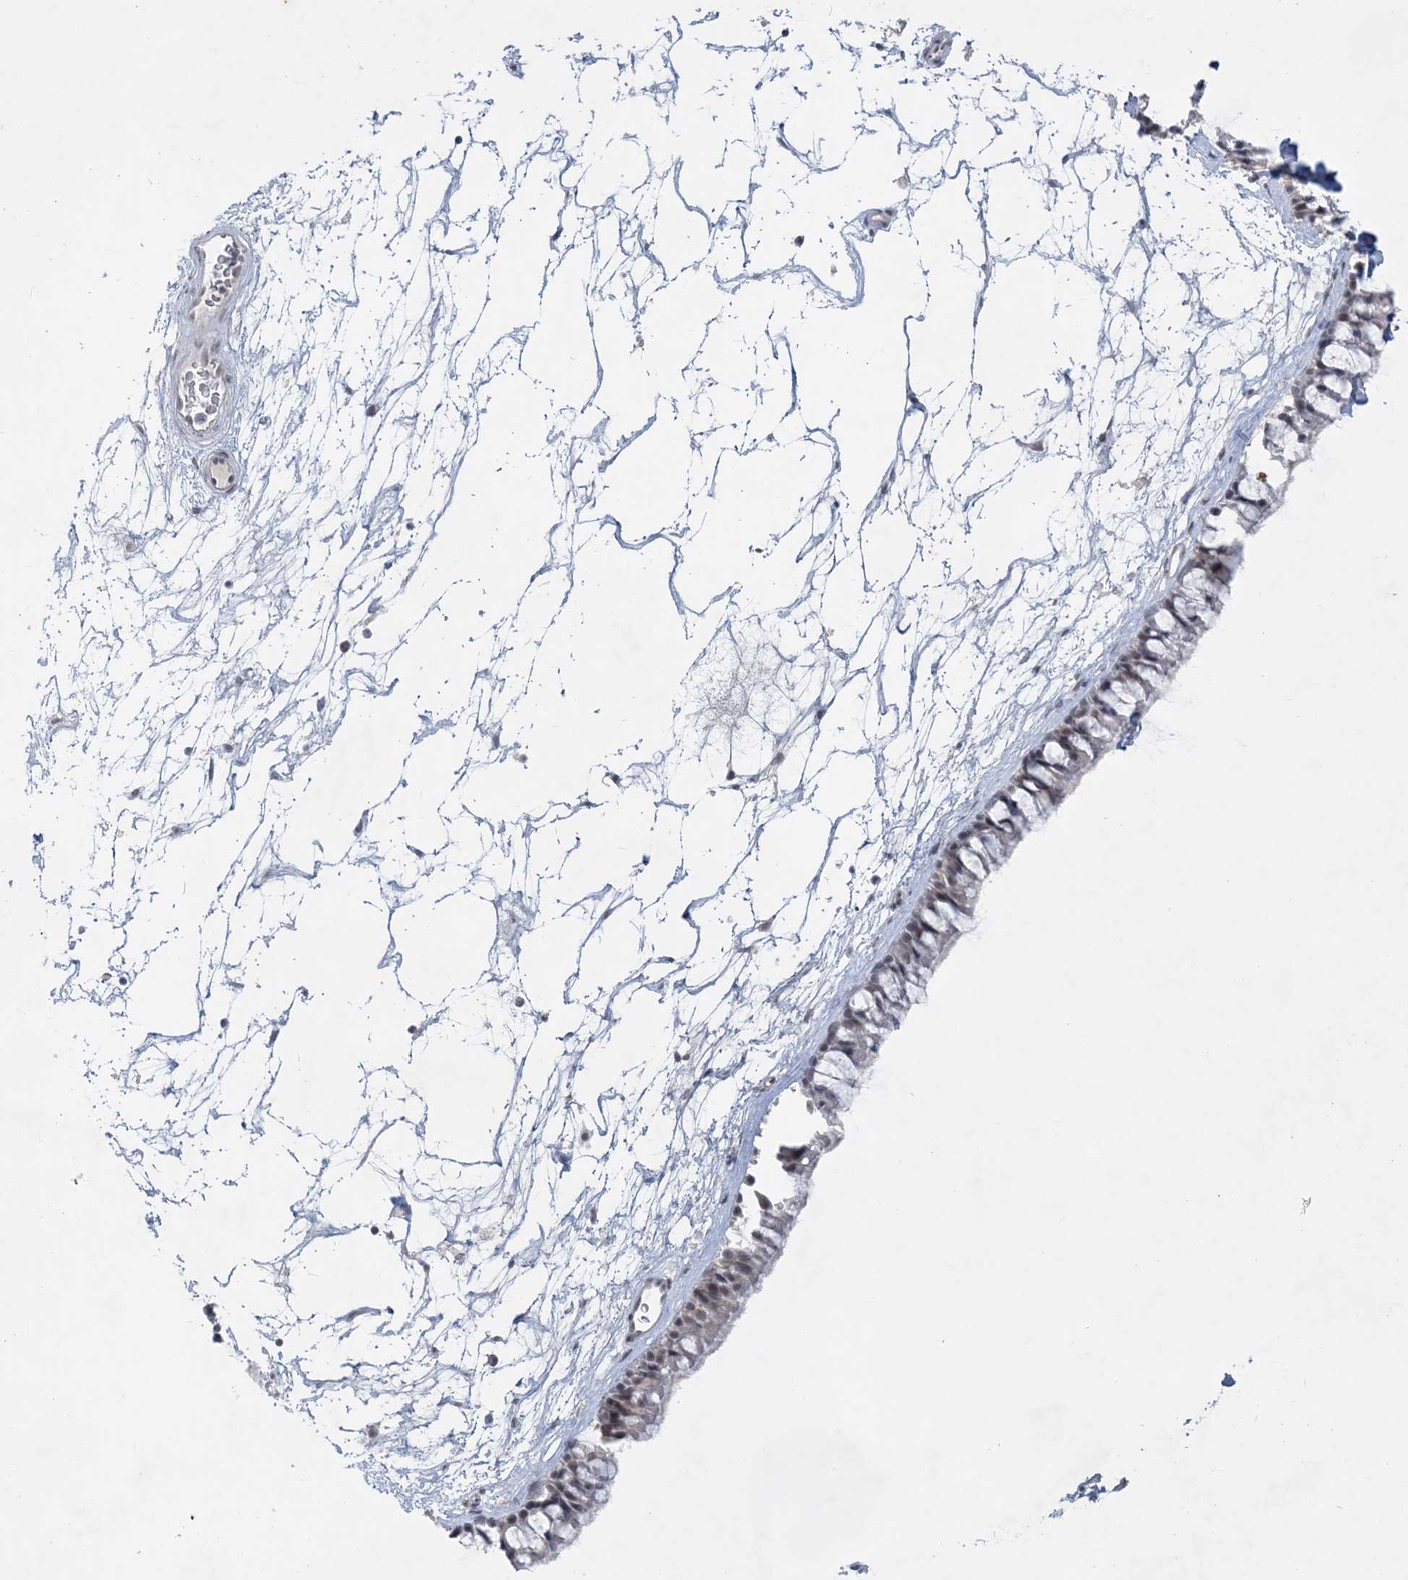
{"staining": {"intensity": "weak", "quantity": "25%-75%", "location": "nuclear"}, "tissue": "nasopharynx", "cell_type": "Respiratory epithelial cells", "image_type": "normal", "snomed": [{"axis": "morphology", "description": "Normal tissue, NOS"}, {"axis": "topography", "description": "Nasopharynx"}], "caption": "DAB immunohistochemical staining of unremarkable nasopharynx displays weak nuclear protein staining in about 25%-75% of respiratory epithelial cells. The protein of interest is stained brown, and the nuclei are stained in blue (DAB IHC with brightfield microscopy, high magnification).", "gene": "KMT2D", "patient": {"sex": "male", "age": 64}}